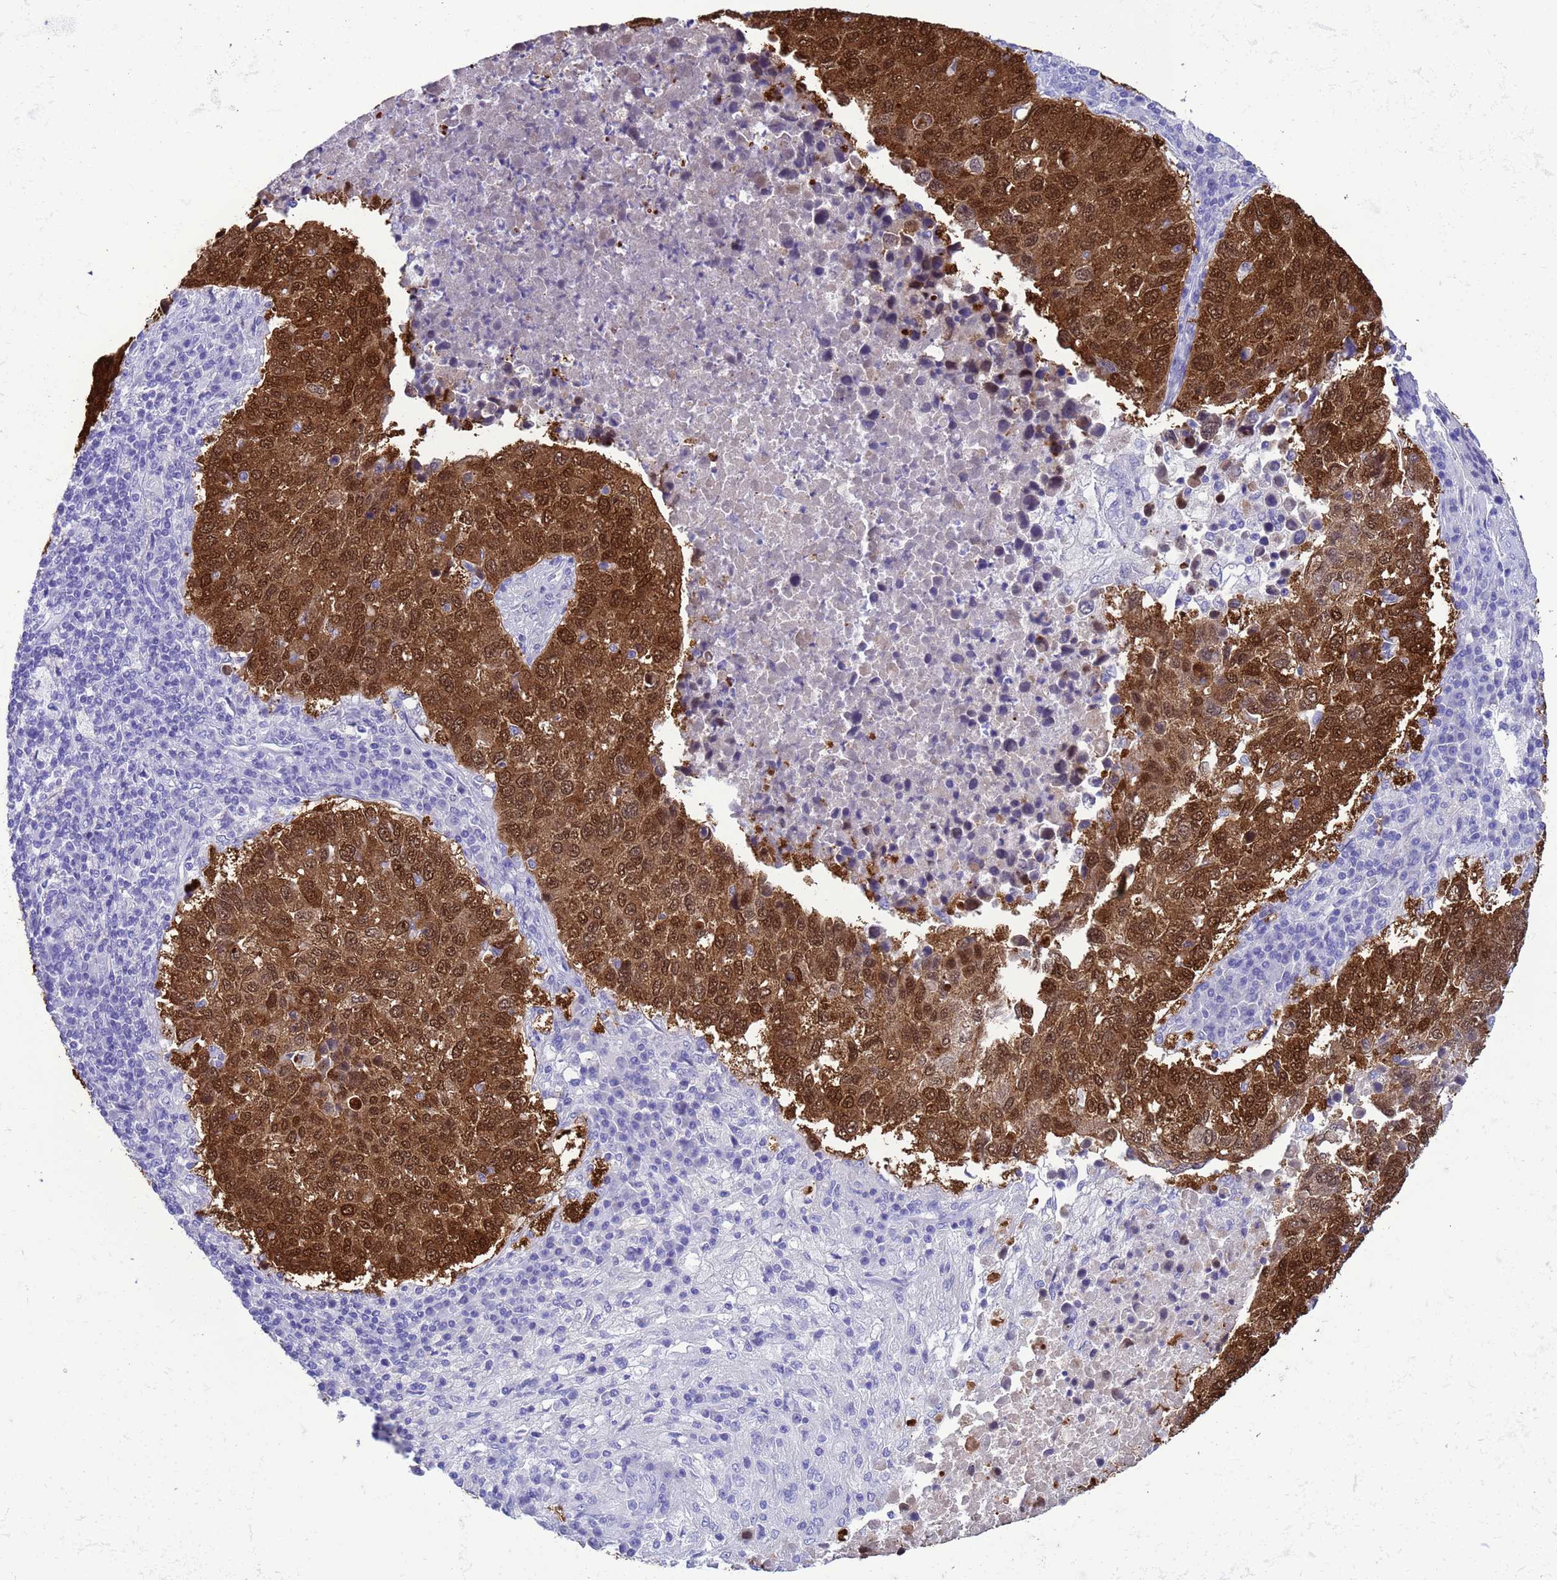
{"staining": {"intensity": "strong", "quantity": ">75%", "location": "cytoplasmic/membranous,nuclear"}, "tissue": "lung cancer", "cell_type": "Tumor cells", "image_type": "cancer", "snomed": [{"axis": "morphology", "description": "Squamous cell carcinoma, NOS"}, {"axis": "topography", "description": "Lung"}], "caption": "A histopathology image of lung squamous cell carcinoma stained for a protein demonstrates strong cytoplasmic/membranous and nuclear brown staining in tumor cells.", "gene": "AKR1C2", "patient": {"sex": "male", "age": 73}}